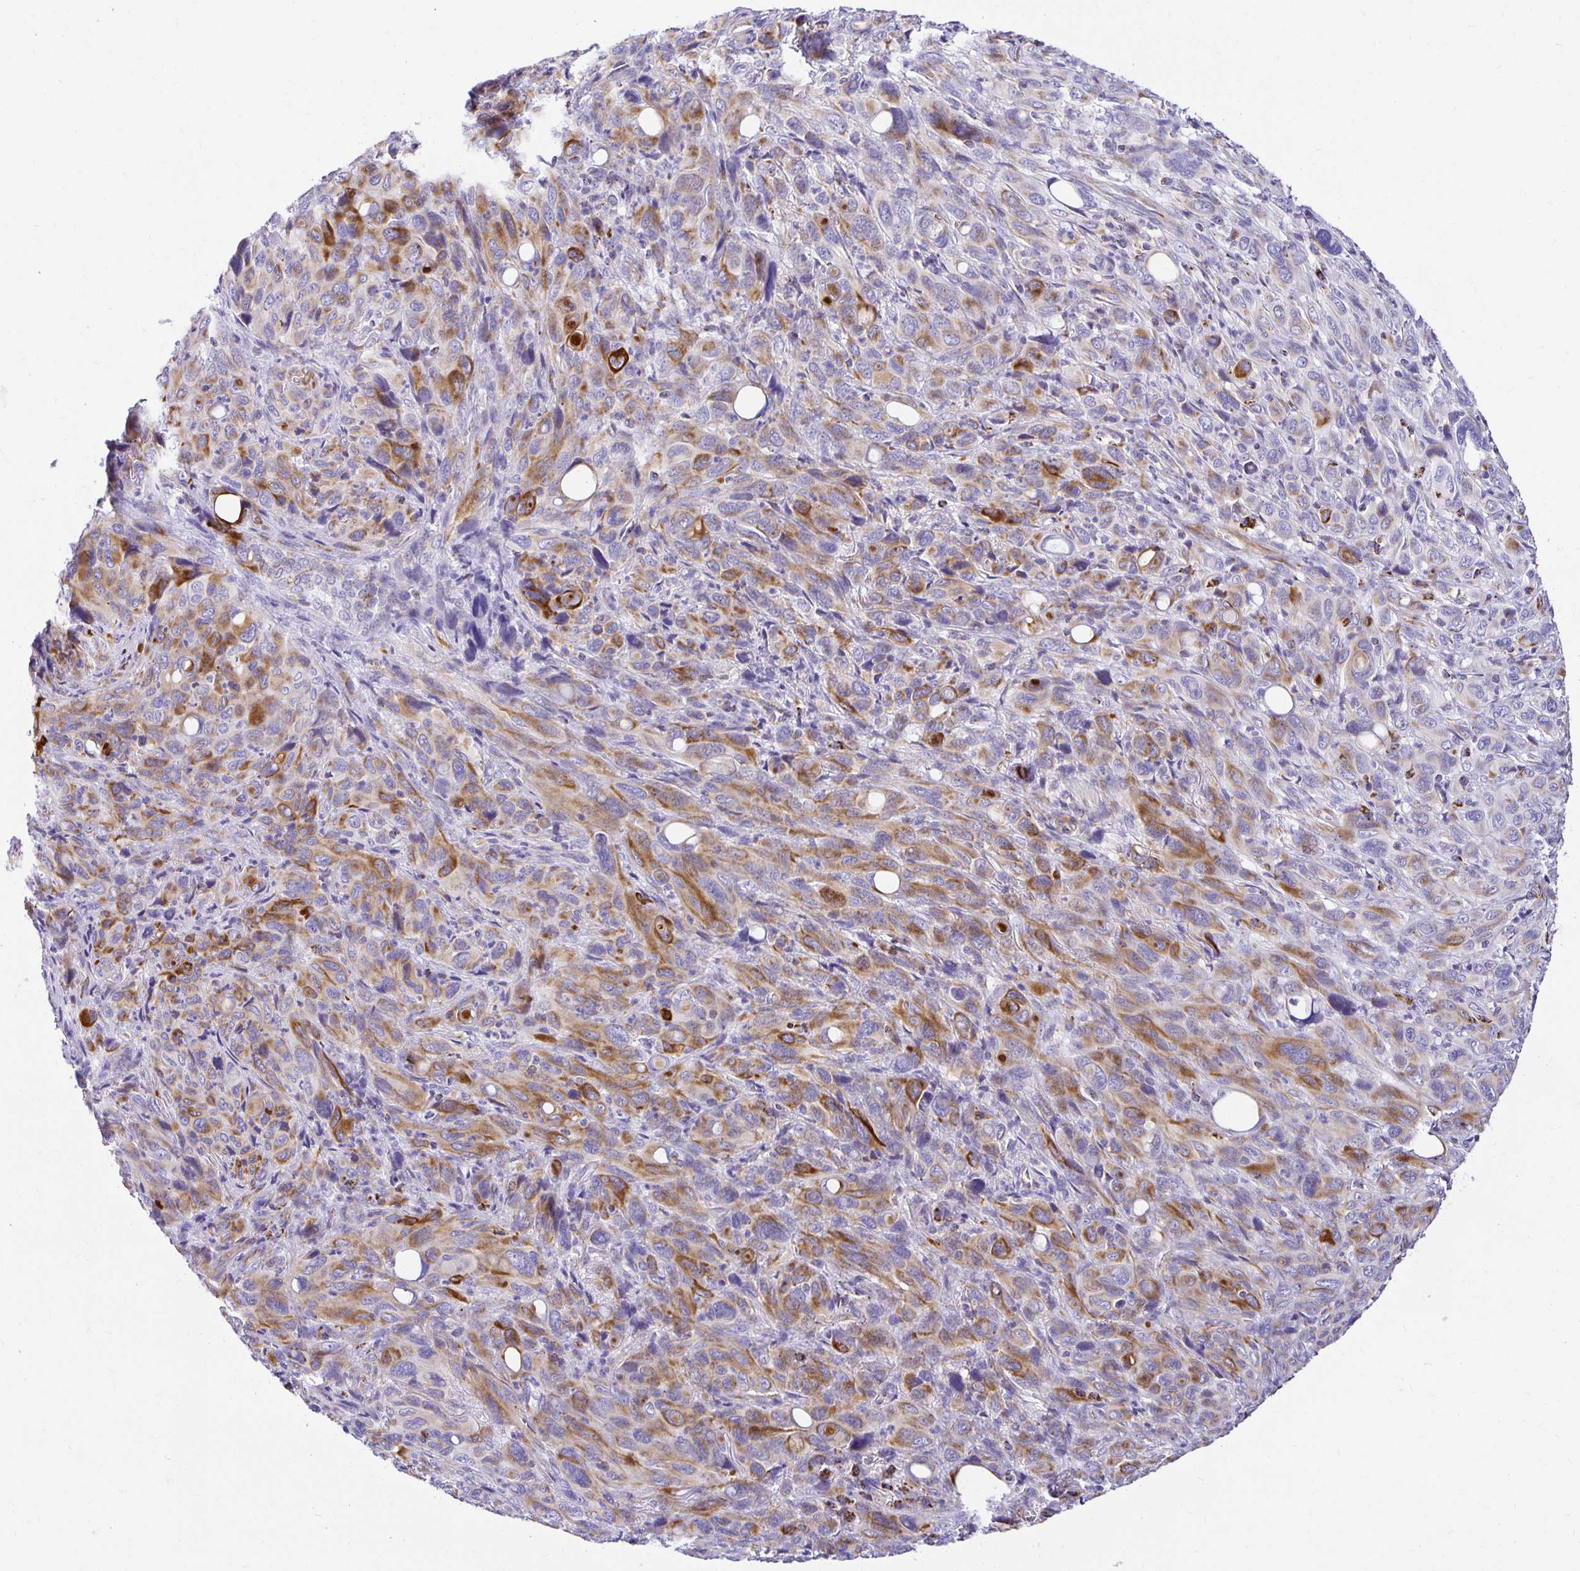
{"staining": {"intensity": "moderate", "quantity": "25%-75%", "location": "cytoplasmic/membranous"}, "tissue": "melanoma", "cell_type": "Tumor cells", "image_type": "cancer", "snomed": [{"axis": "morphology", "description": "Malignant melanoma, Metastatic site"}, {"axis": "topography", "description": "Lung"}], "caption": "Immunohistochemical staining of malignant melanoma (metastatic site) exhibits moderate cytoplasmic/membranous protein positivity in approximately 25%-75% of tumor cells.", "gene": "PLAAT2", "patient": {"sex": "male", "age": 48}}